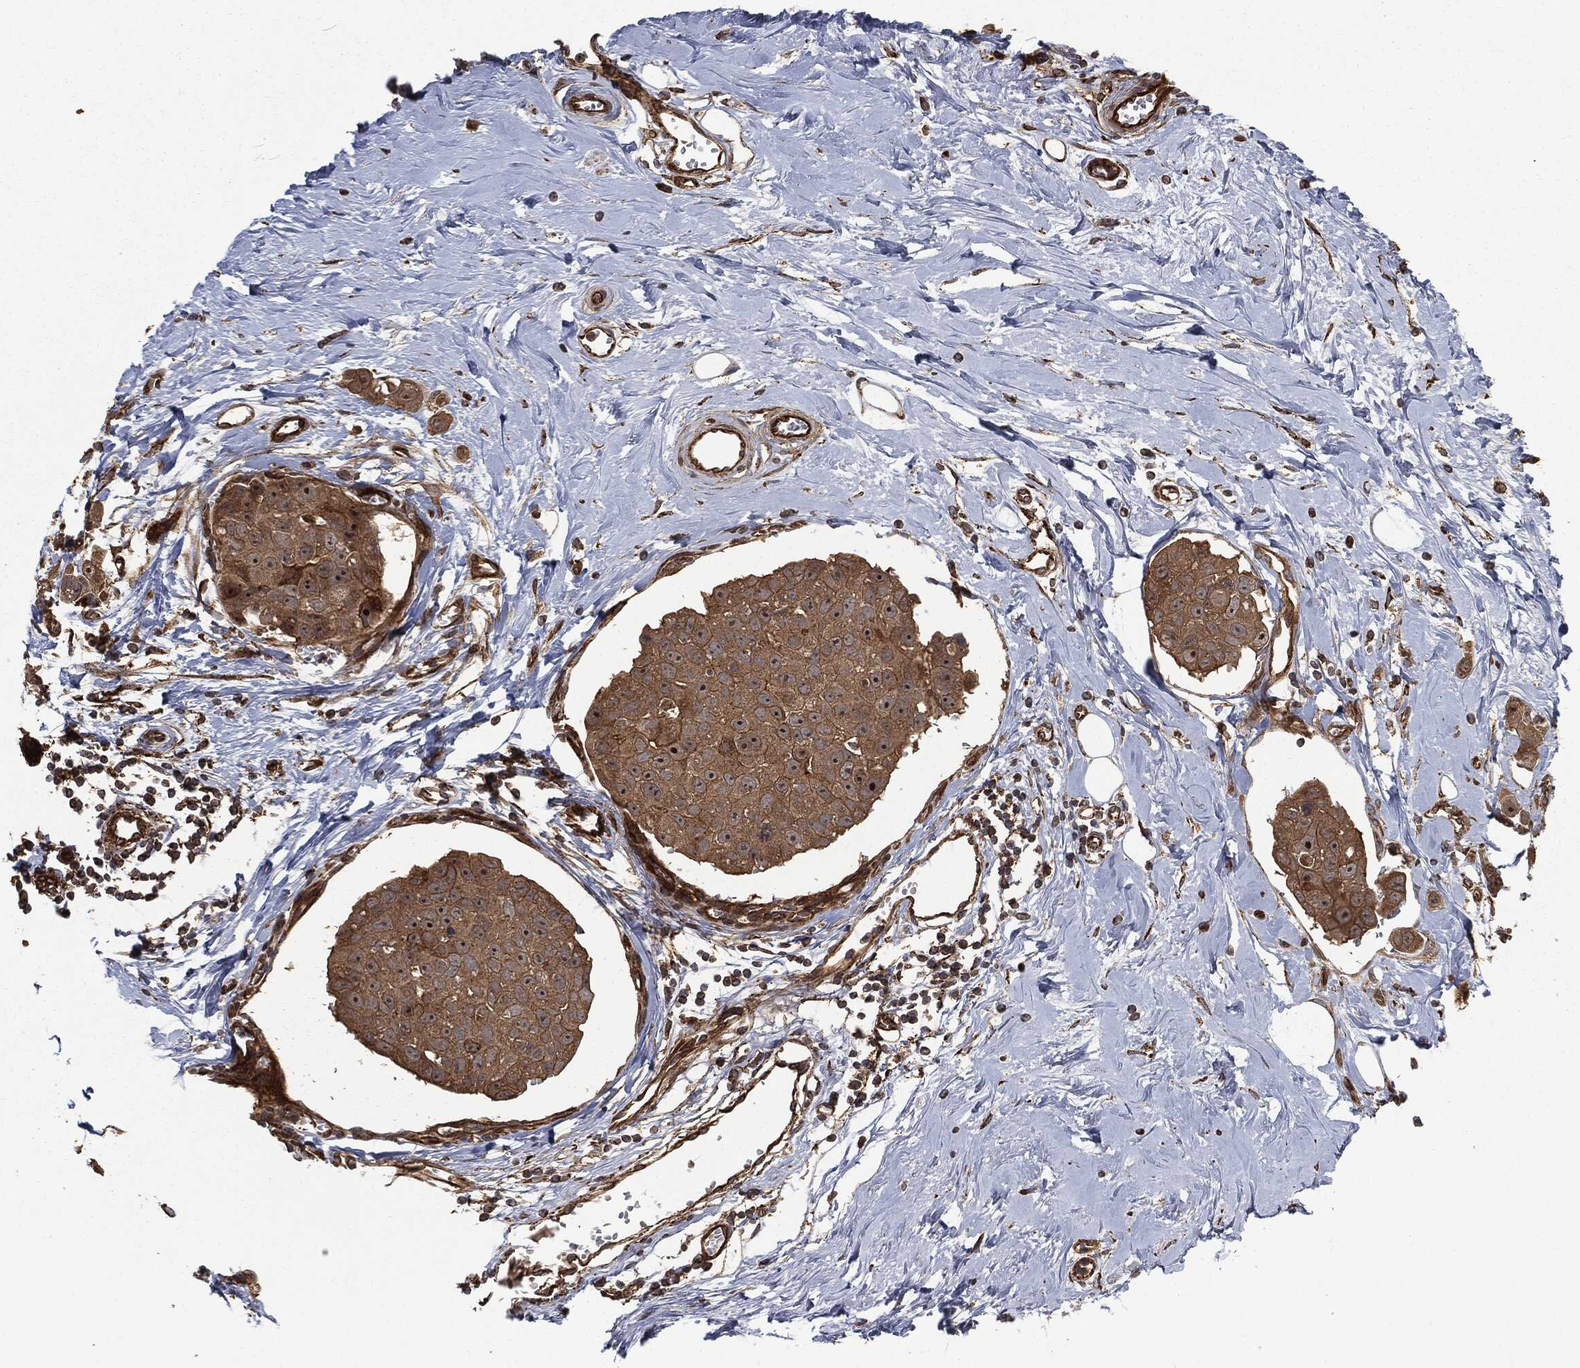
{"staining": {"intensity": "moderate", "quantity": ">75%", "location": "cytoplasmic/membranous"}, "tissue": "breast cancer", "cell_type": "Tumor cells", "image_type": "cancer", "snomed": [{"axis": "morphology", "description": "Duct carcinoma"}, {"axis": "topography", "description": "Breast"}], "caption": "Immunohistochemical staining of breast cancer demonstrates moderate cytoplasmic/membranous protein expression in about >75% of tumor cells.", "gene": "RFTN1", "patient": {"sex": "female", "age": 35}}